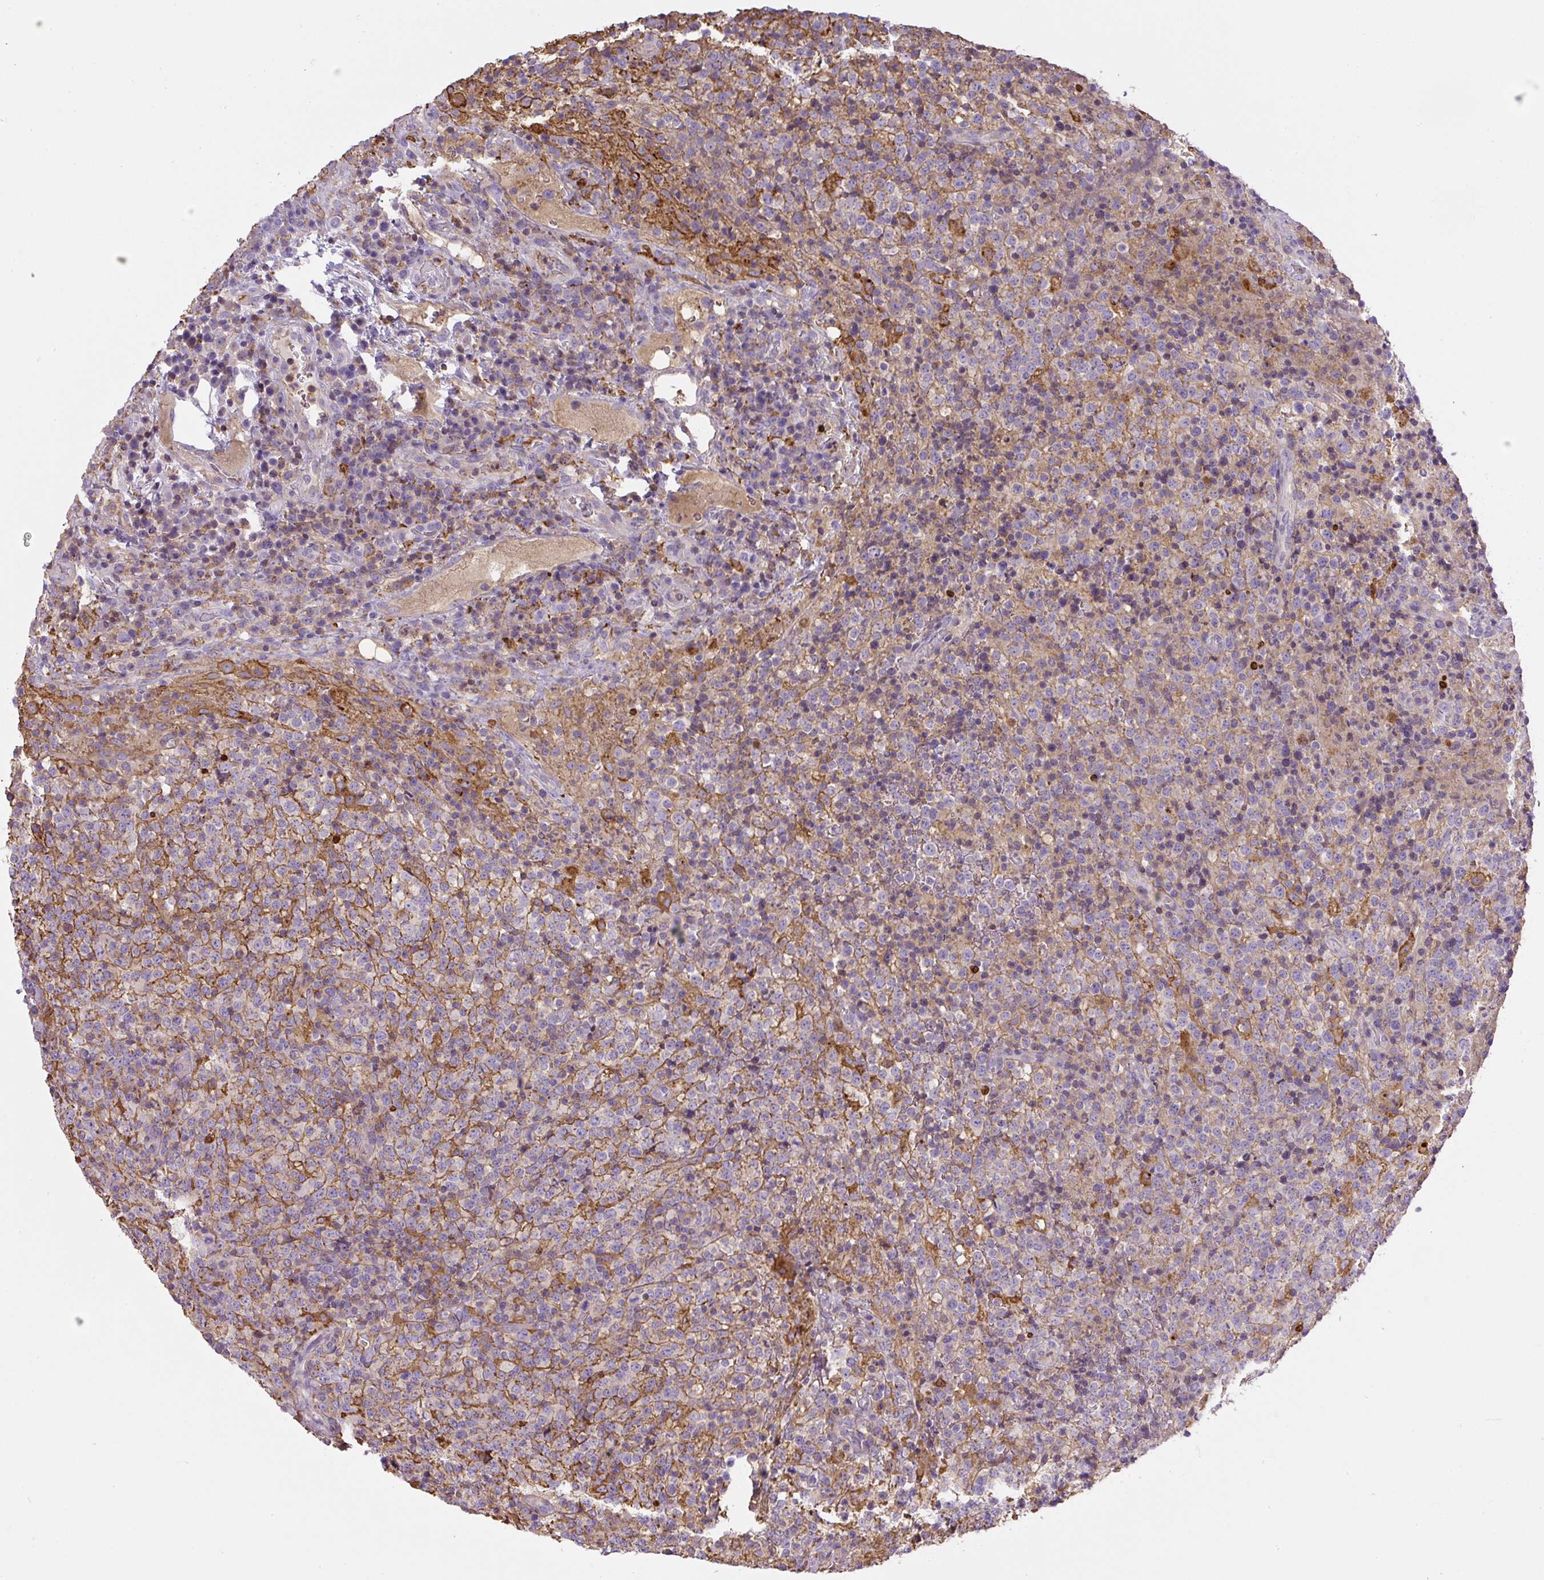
{"staining": {"intensity": "negative", "quantity": "none", "location": "none"}, "tissue": "lymphoma", "cell_type": "Tumor cells", "image_type": "cancer", "snomed": [{"axis": "morphology", "description": "Malignant lymphoma, non-Hodgkin's type, High grade"}, {"axis": "topography", "description": "Lymph node"}], "caption": "Lymphoma was stained to show a protein in brown. There is no significant expression in tumor cells.", "gene": "PIP5KL1", "patient": {"sex": "male", "age": 54}}